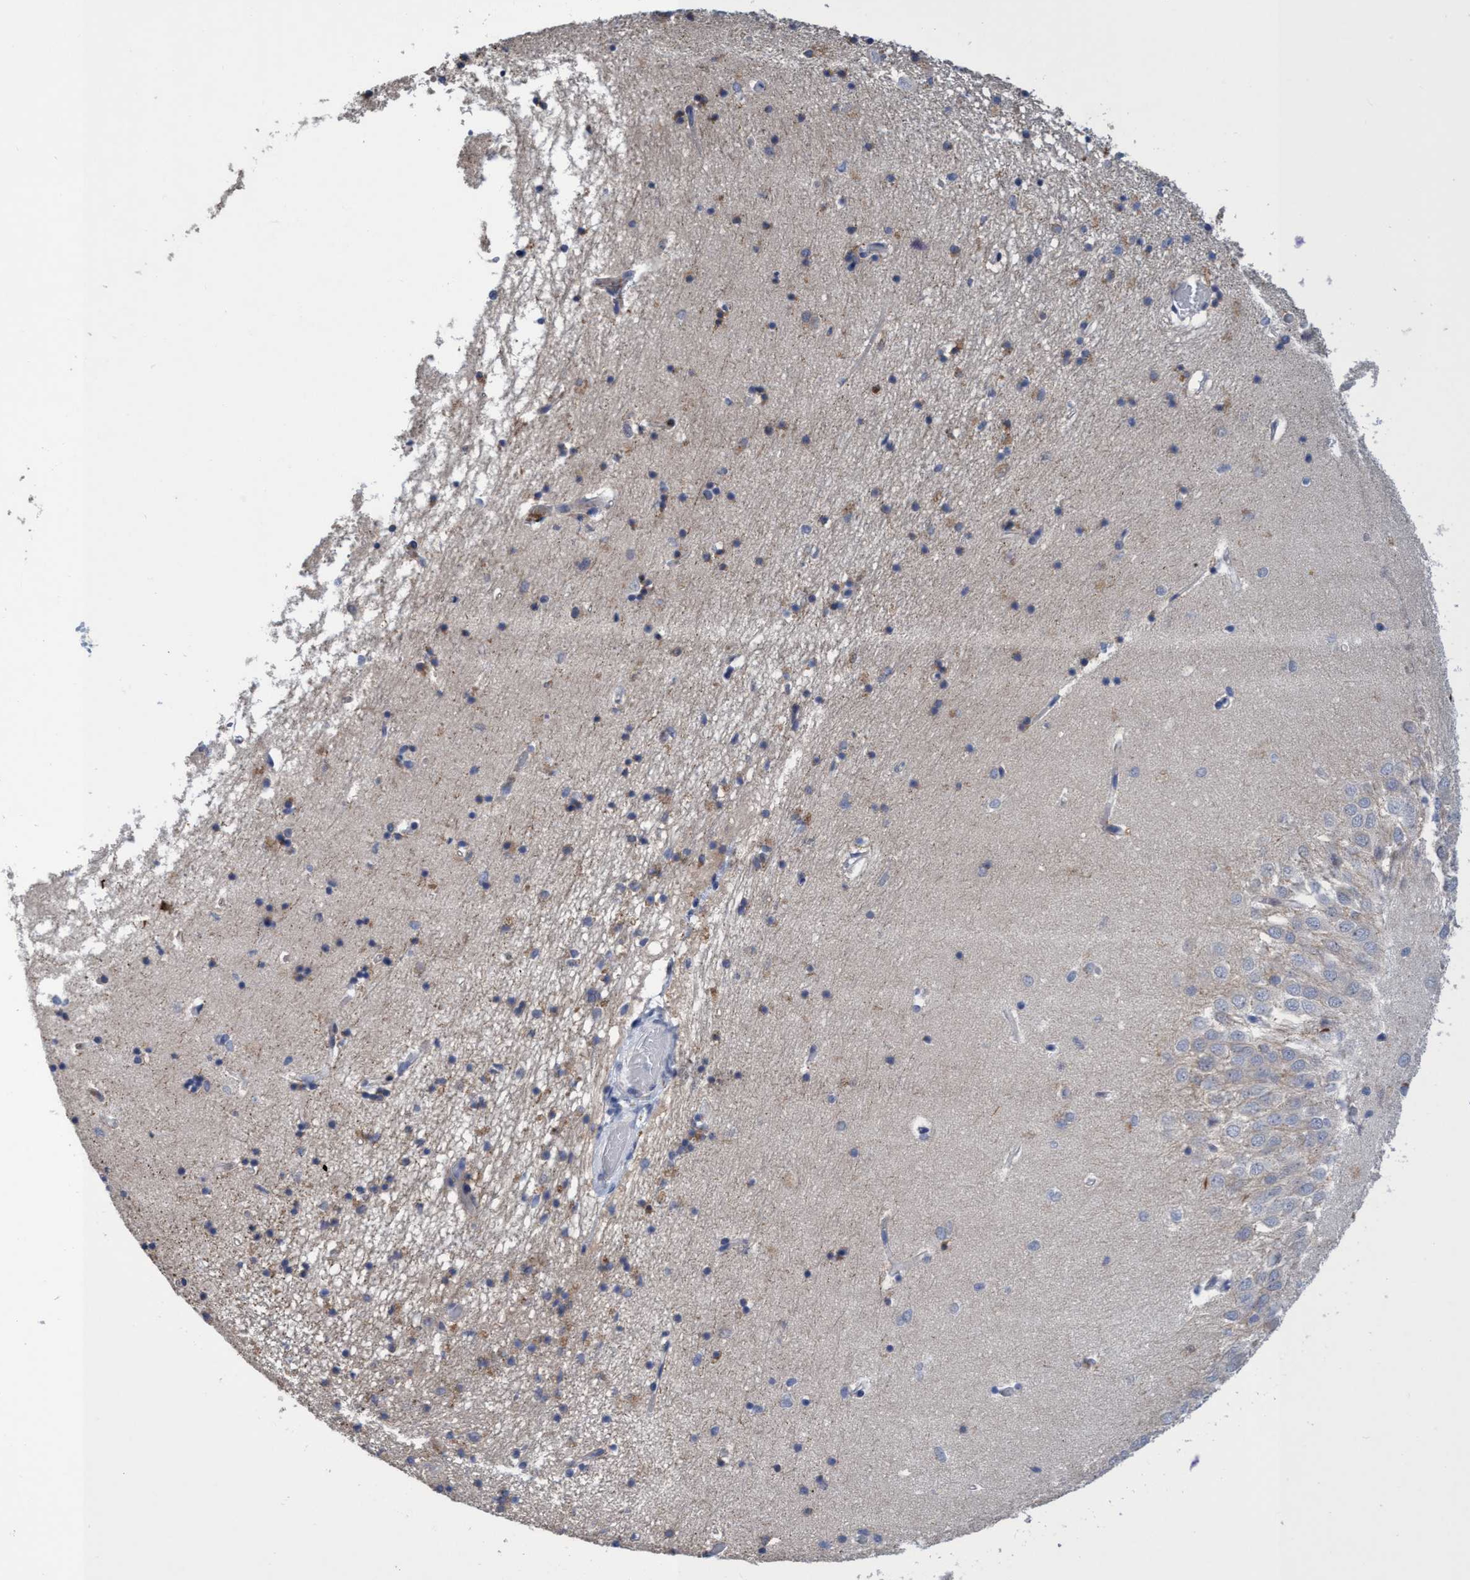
{"staining": {"intensity": "moderate", "quantity": "25%-75%", "location": "cytoplasmic/membranous"}, "tissue": "hippocampus", "cell_type": "Glial cells", "image_type": "normal", "snomed": [{"axis": "morphology", "description": "Normal tissue, NOS"}, {"axis": "topography", "description": "Hippocampus"}], "caption": "Immunohistochemical staining of unremarkable human hippocampus shows moderate cytoplasmic/membranous protein staining in approximately 25%-75% of glial cells.", "gene": "SEMA4D", "patient": {"sex": "male", "age": 70}}